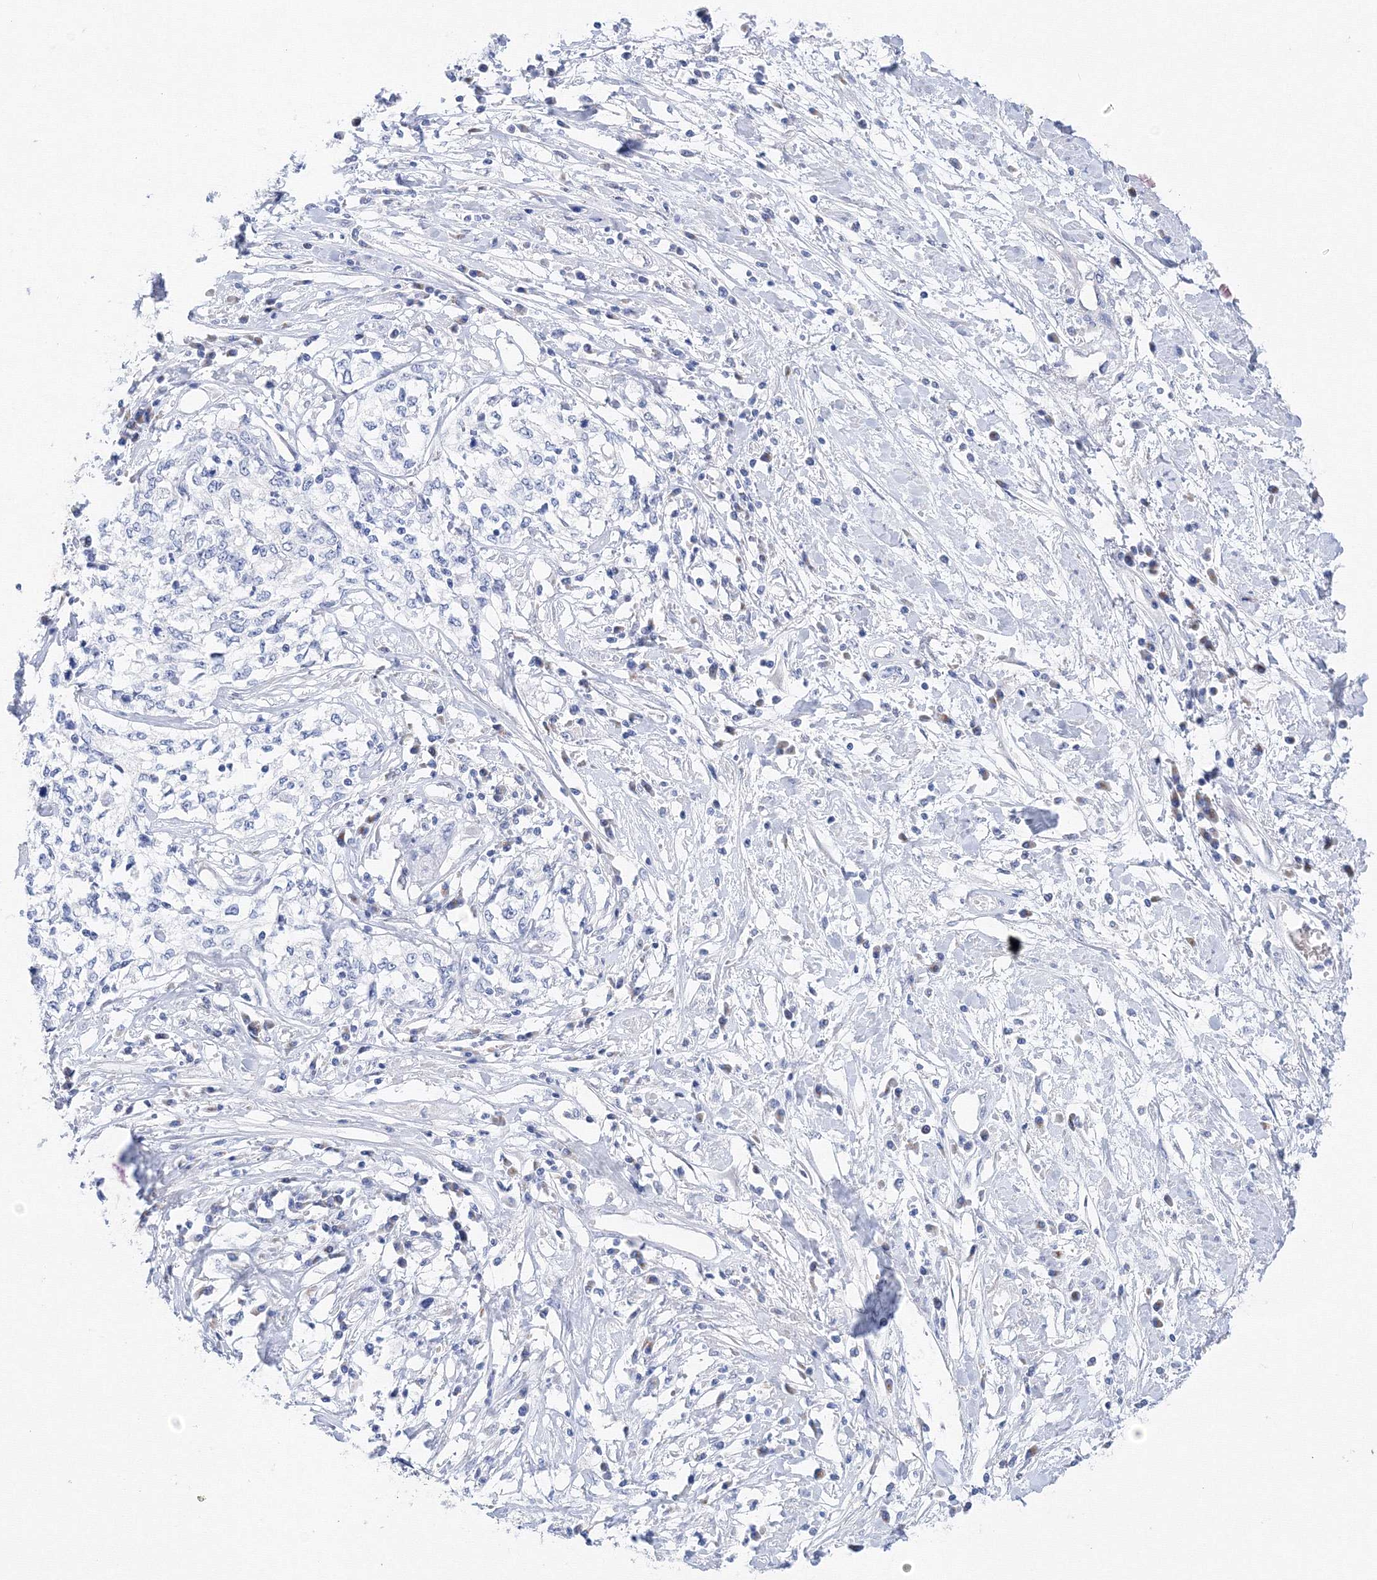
{"staining": {"intensity": "negative", "quantity": "none", "location": "none"}, "tissue": "cervical cancer", "cell_type": "Tumor cells", "image_type": "cancer", "snomed": [{"axis": "morphology", "description": "Squamous cell carcinoma, NOS"}, {"axis": "topography", "description": "Cervix"}], "caption": "The IHC photomicrograph has no significant positivity in tumor cells of squamous cell carcinoma (cervical) tissue. (DAB (3,3'-diaminobenzidine) immunohistochemistry (IHC) with hematoxylin counter stain).", "gene": "TAMM41", "patient": {"sex": "female", "age": 57}}